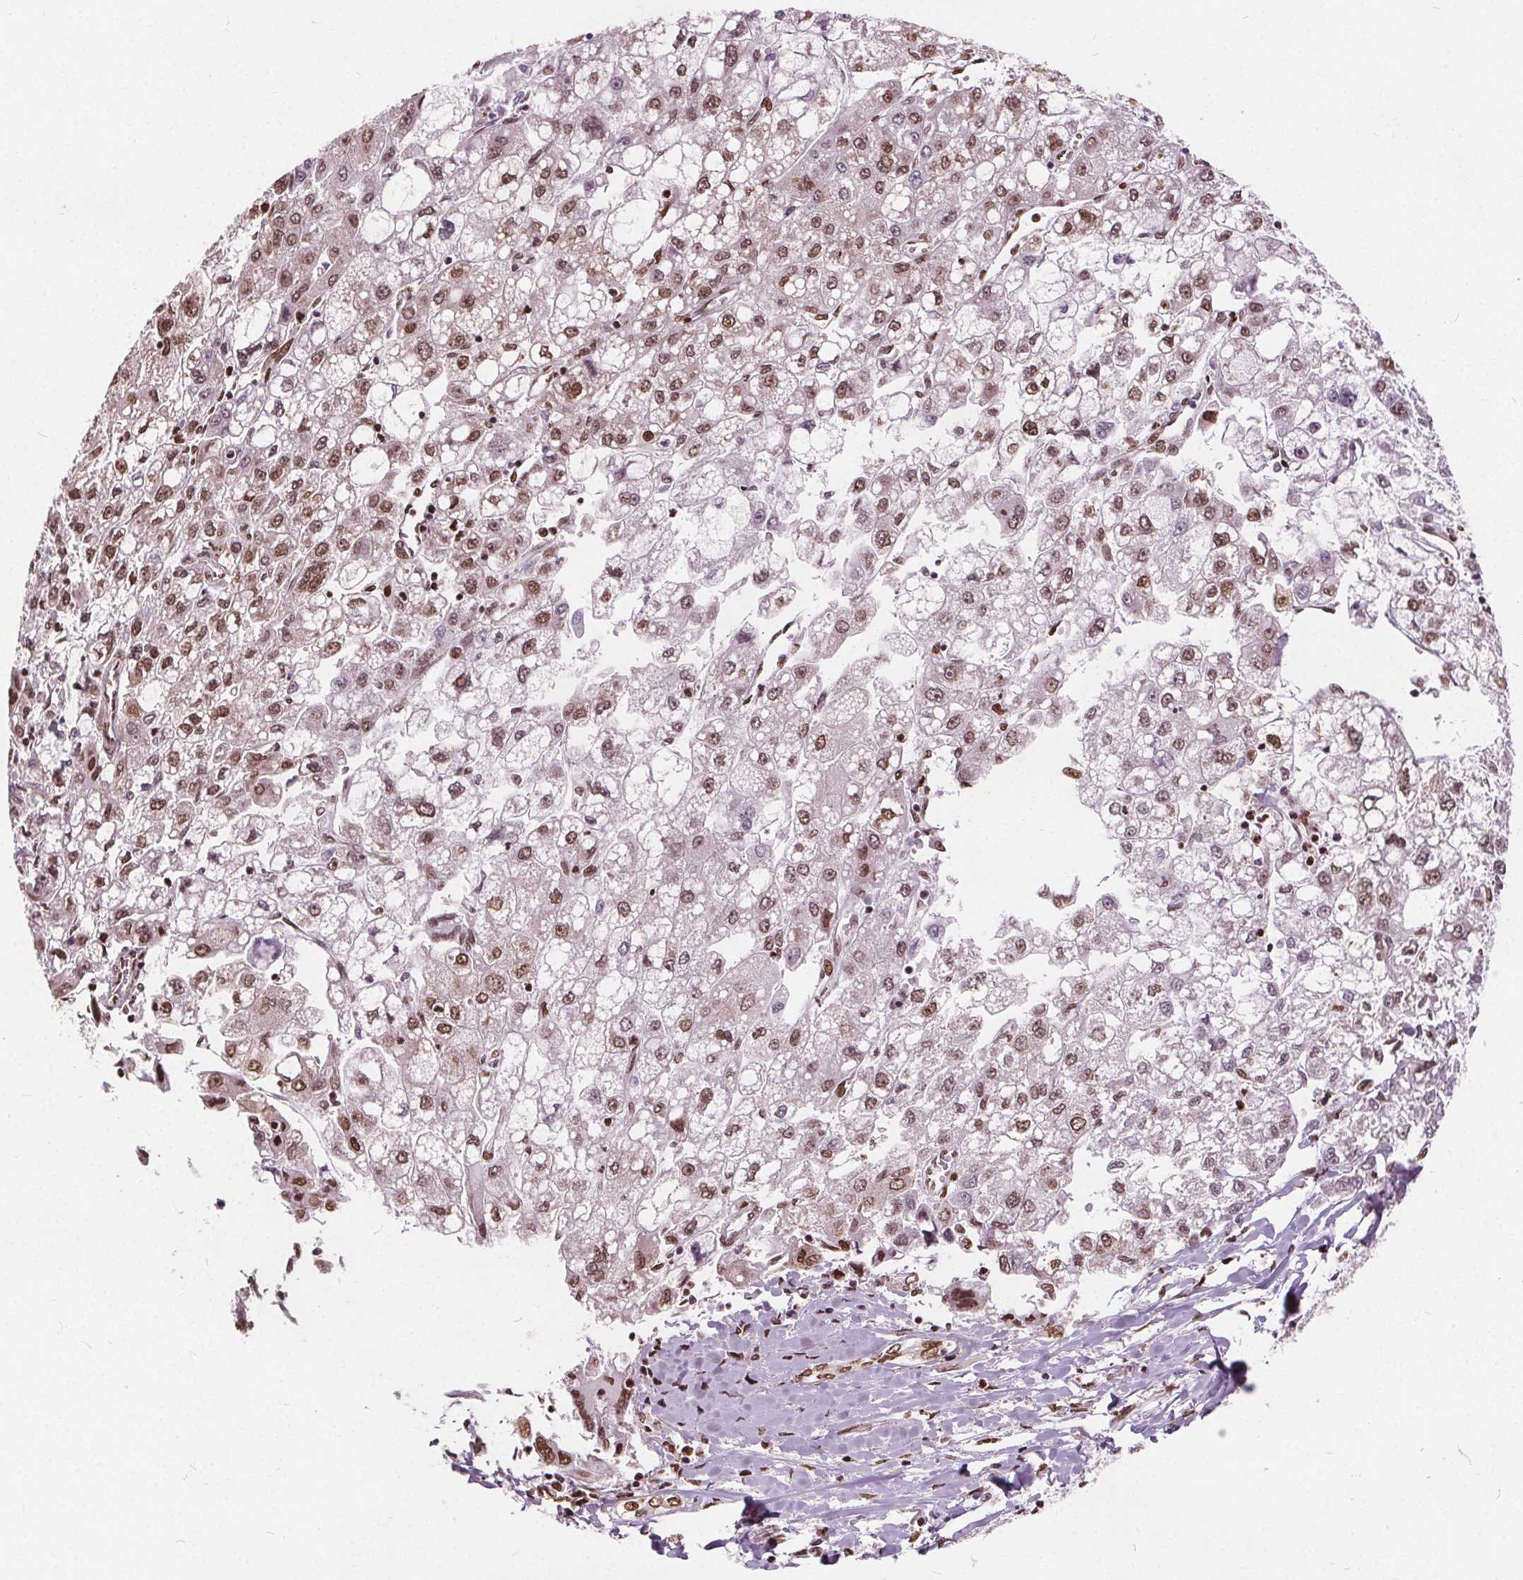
{"staining": {"intensity": "moderate", "quantity": ">75%", "location": "nuclear"}, "tissue": "liver cancer", "cell_type": "Tumor cells", "image_type": "cancer", "snomed": [{"axis": "morphology", "description": "Carcinoma, Hepatocellular, NOS"}, {"axis": "topography", "description": "Liver"}], "caption": "Immunohistochemical staining of human liver hepatocellular carcinoma reveals medium levels of moderate nuclear expression in approximately >75% of tumor cells. The staining was performed using DAB (3,3'-diaminobenzidine) to visualize the protein expression in brown, while the nuclei were stained in blue with hematoxylin (Magnification: 20x).", "gene": "ISLR2", "patient": {"sex": "male", "age": 40}}